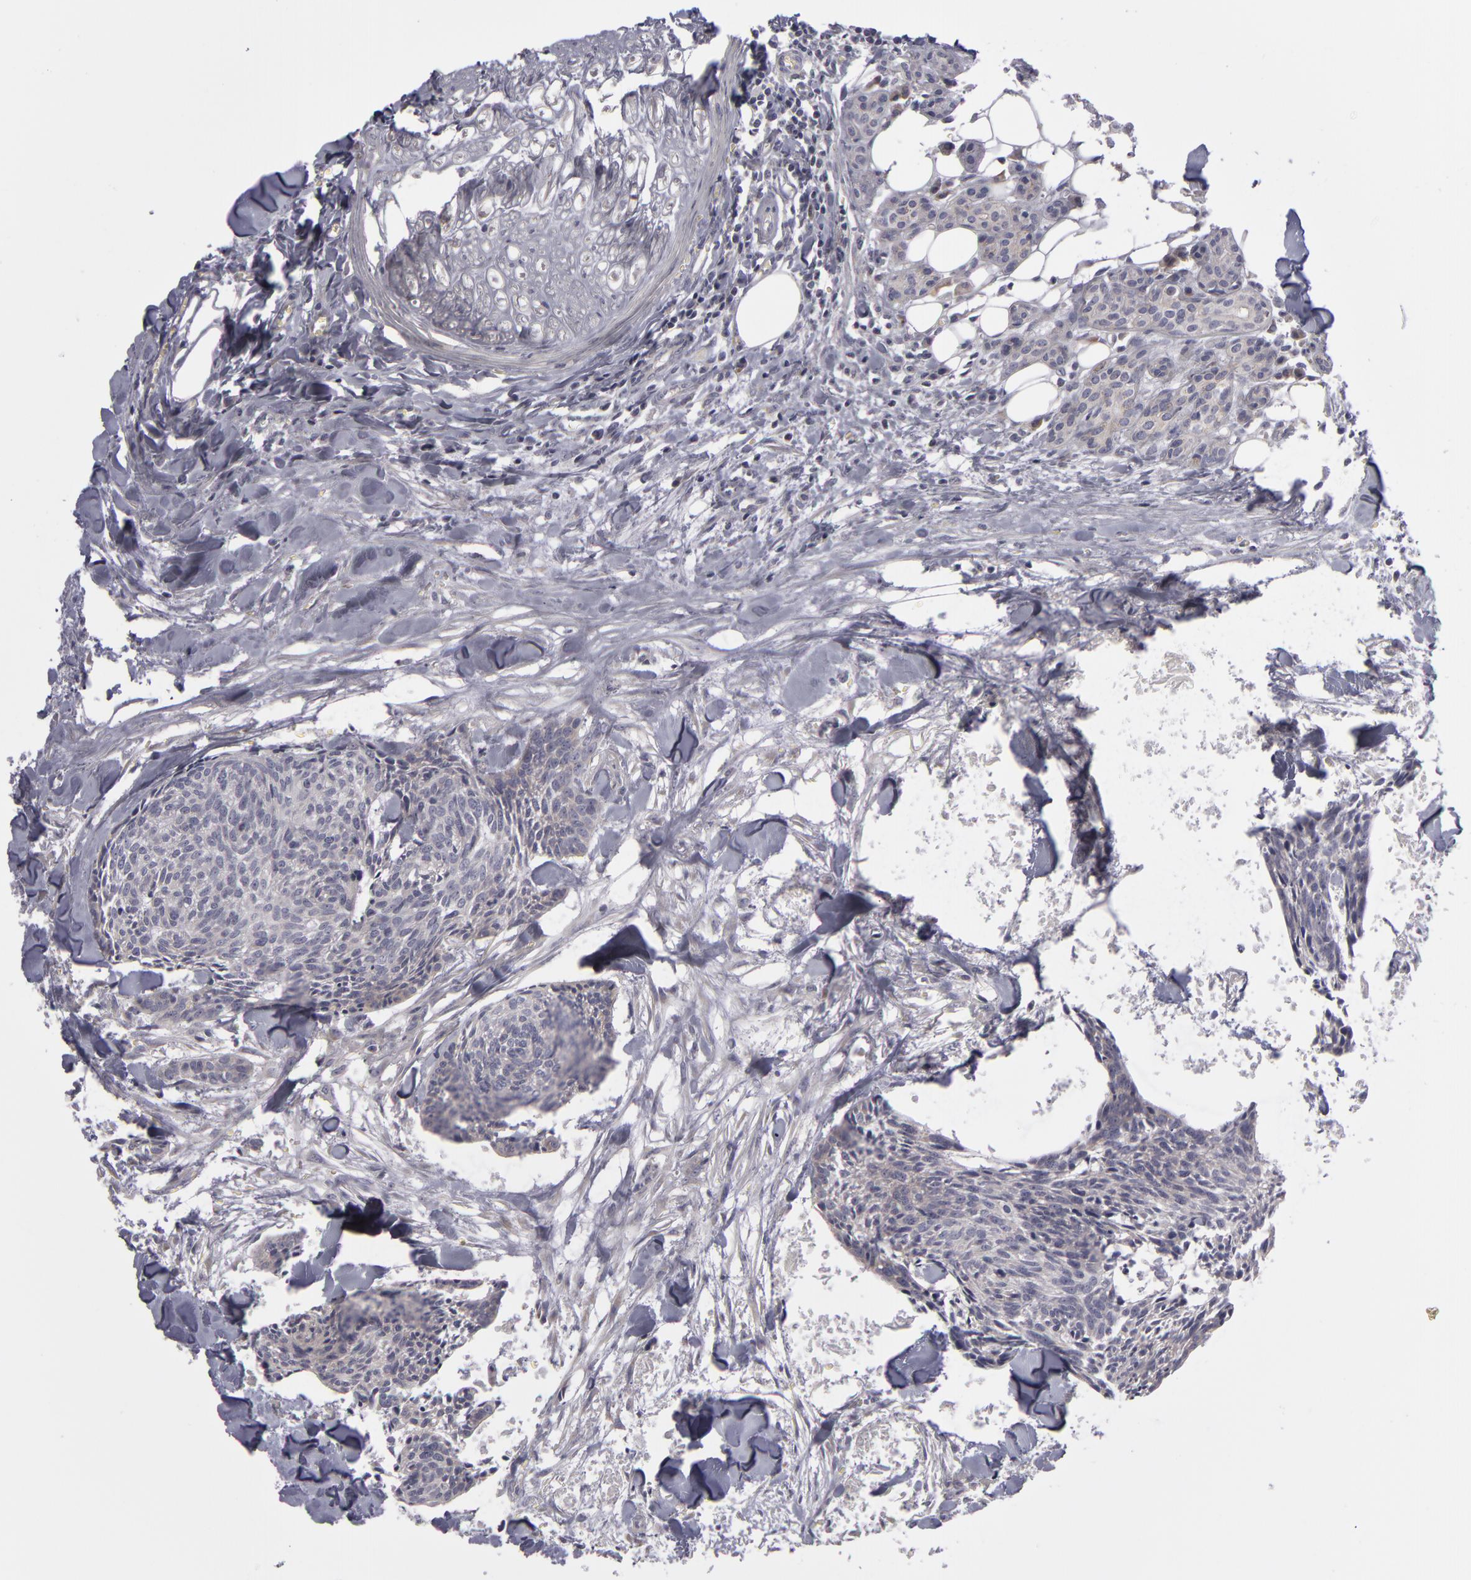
{"staining": {"intensity": "weak", "quantity": "<25%", "location": "cytoplasmic/membranous"}, "tissue": "head and neck cancer", "cell_type": "Tumor cells", "image_type": "cancer", "snomed": [{"axis": "morphology", "description": "Squamous cell carcinoma, NOS"}, {"axis": "topography", "description": "Salivary gland"}, {"axis": "topography", "description": "Head-Neck"}], "caption": "The IHC histopathology image has no significant expression in tumor cells of squamous cell carcinoma (head and neck) tissue.", "gene": "ATP2B3", "patient": {"sex": "male", "age": 70}}